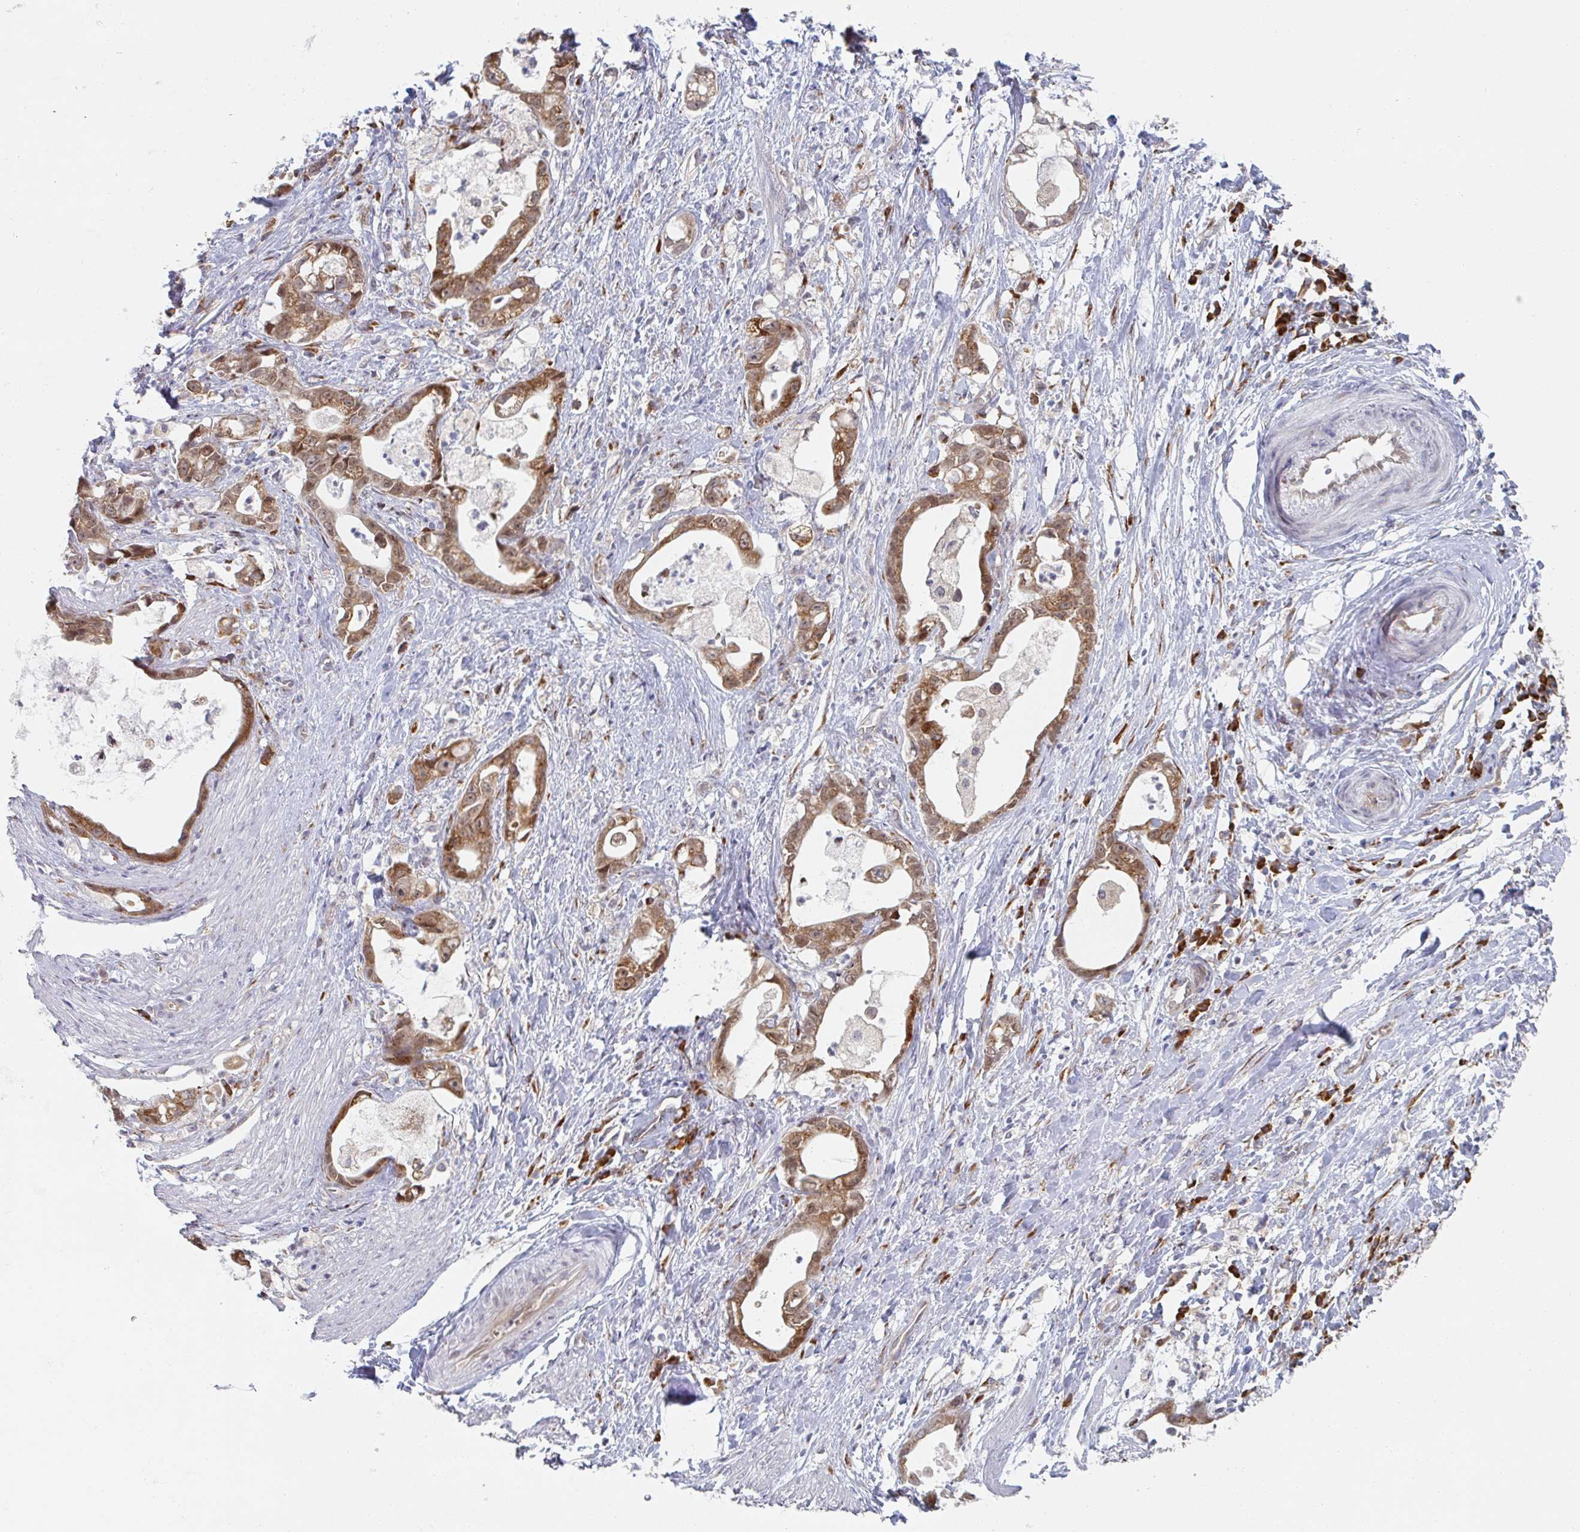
{"staining": {"intensity": "moderate", "quantity": ">75%", "location": "cytoplasmic/membranous,nuclear"}, "tissue": "stomach cancer", "cell_type": "Tumor cells", "image_type": "cancer", "snomed": [{"axis": "morphology", "description": "Adenocarcinoma, NOS"}, {"axis": "topography", "description": "Stomach"}], "caption": "The image displays immunohistochemical staining of stomach cancer. There is moderate cytoplasmic/membranous and nuclear positivity is identified in about >75% of tumor cells. (brown staining indicates protein expression, while blue staining denotes nuclei).", "gene": "TRAPPC10", "patient": {"sex": "male", "age": 55}}